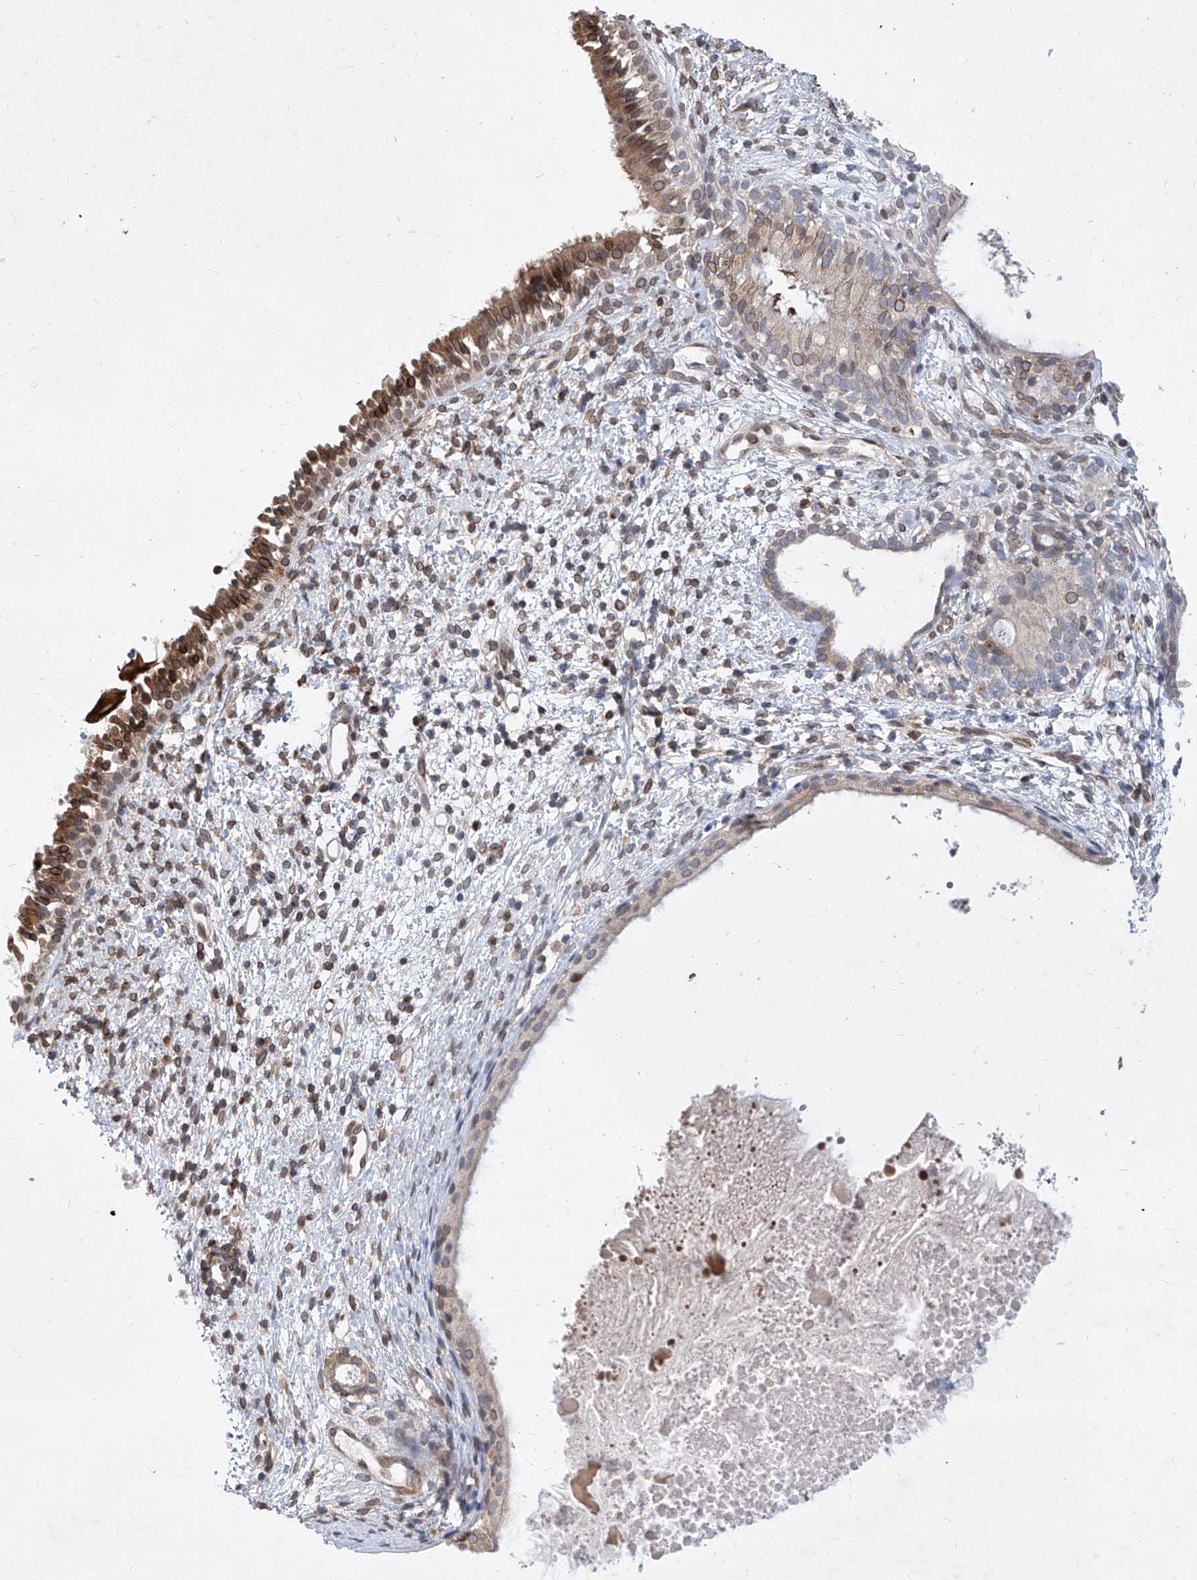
{"staining": {"intensity": "moderate", "quantity": ">75%", "location": "cytoplasmic/membranous"}, "tissue": "nasopharynx", "cell_type": "Respiratory epithelial cells", "image_type": "normal", "snomed": [{"axis": "morphology", "description": "Normal tissue, NOS"}, {"axis": "topography", "description": "Nasopharynx"}], "caption": "Immunohistochemistry (IHC) of normal nasopharynx demonstrates medium levels of moderate cytoplasmic/membranous staining in approximately >75% of respiratory epithelial cells.", "gene": "MX2", "patient": {"sex": "male", "age": 22}}